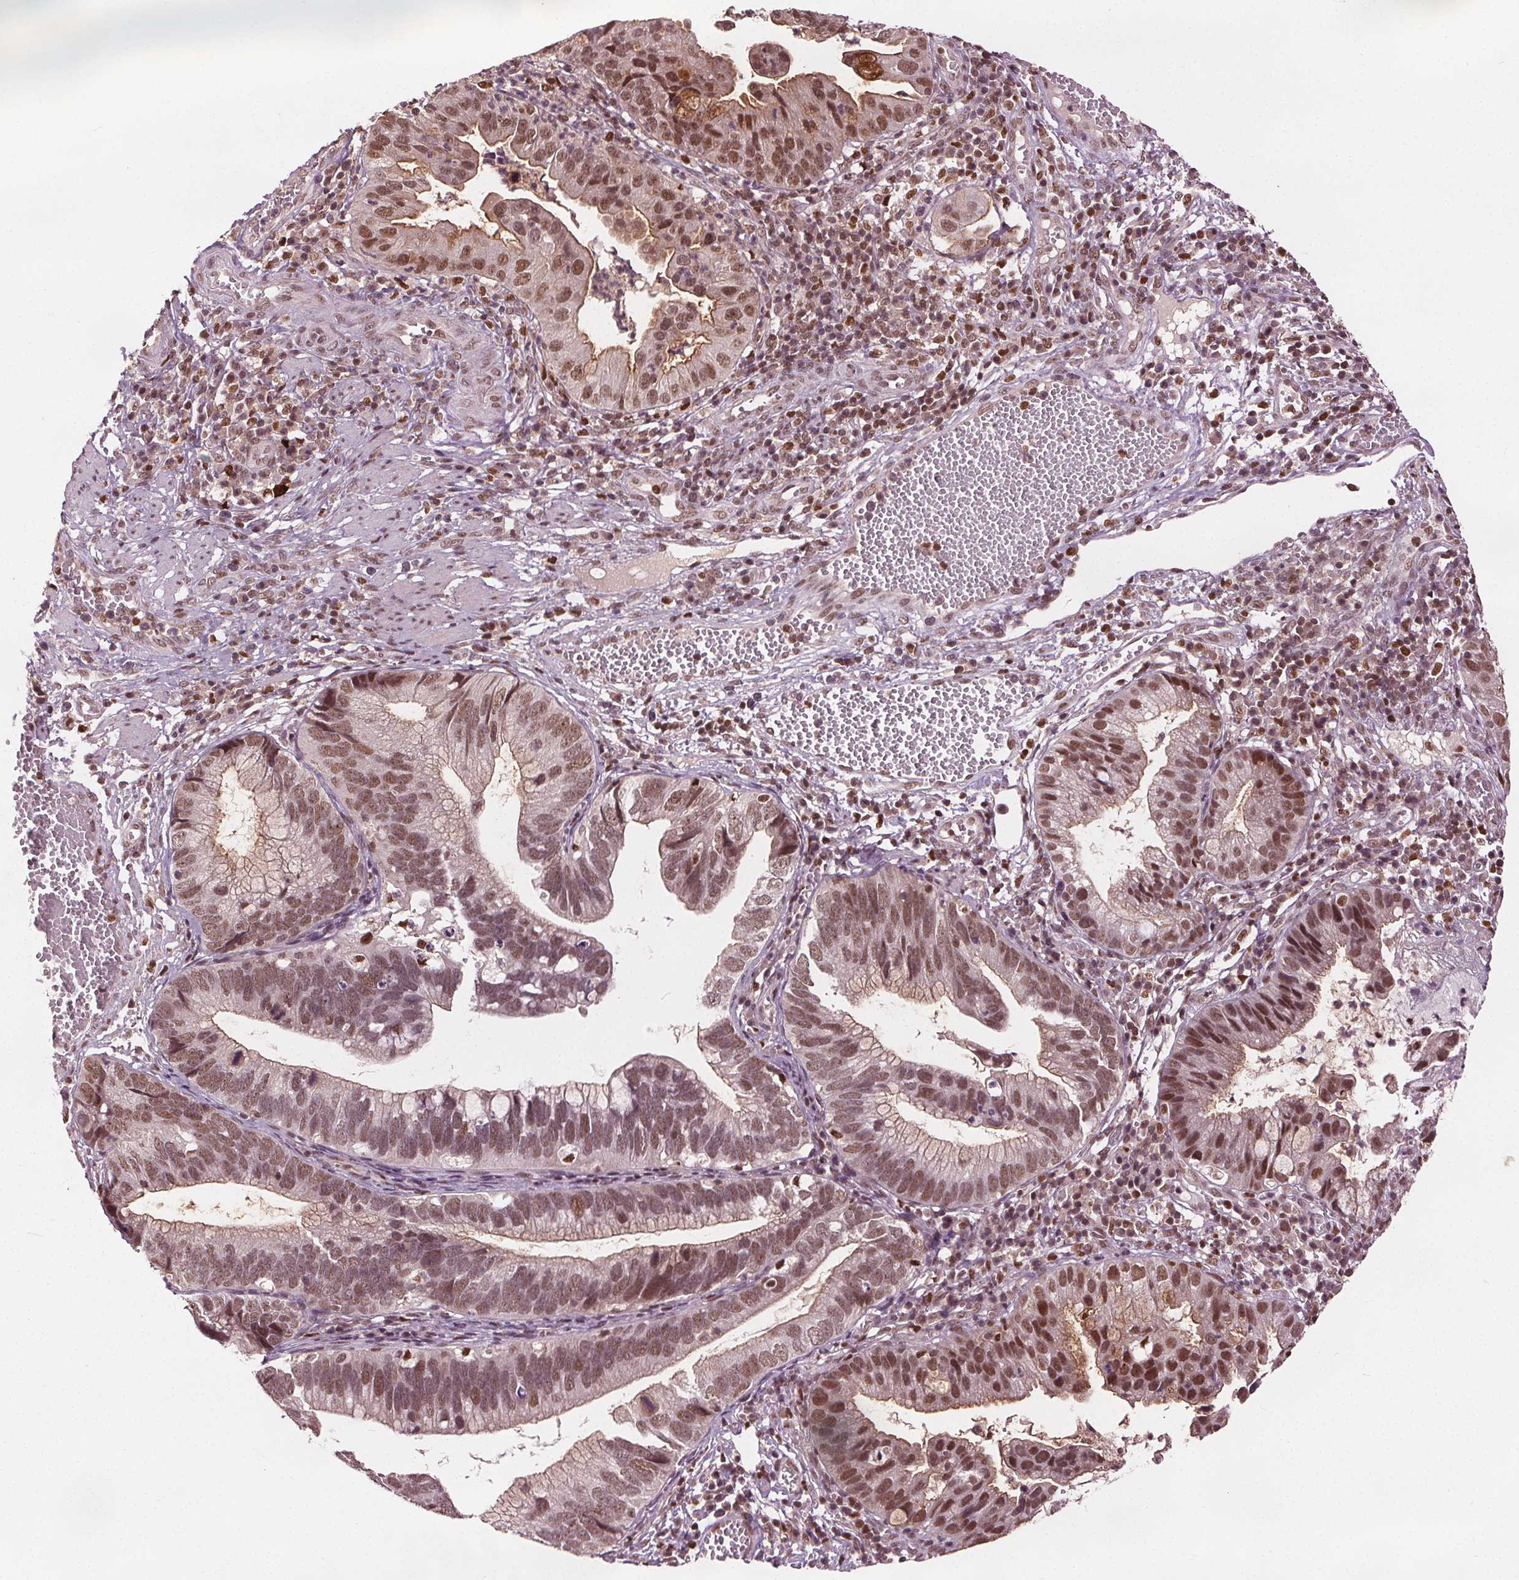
{"staining": {"intensity": "moderate", "quantity": ">75%", "location": "cytoplasmic/membranous,nuclear"}, "tissue": "cervical cancer", "cell_type": "Tumor cells", "image_type": "cancer", "snomed": [{"axis": "morphology", "description": "Adenocarcinoma, NOS"}, {"axis": "topography", "description": "Cervix"}], "caption": "Cervical adenocarcinoma tissue exhibits moderate cytoplasmic/membranous and nuclear staining in about >75% of tumor cells (IHC, brightfield microscopy, high magnification).", "gene": "DDX11", "patient": {"sex": "female", "age": 34}}